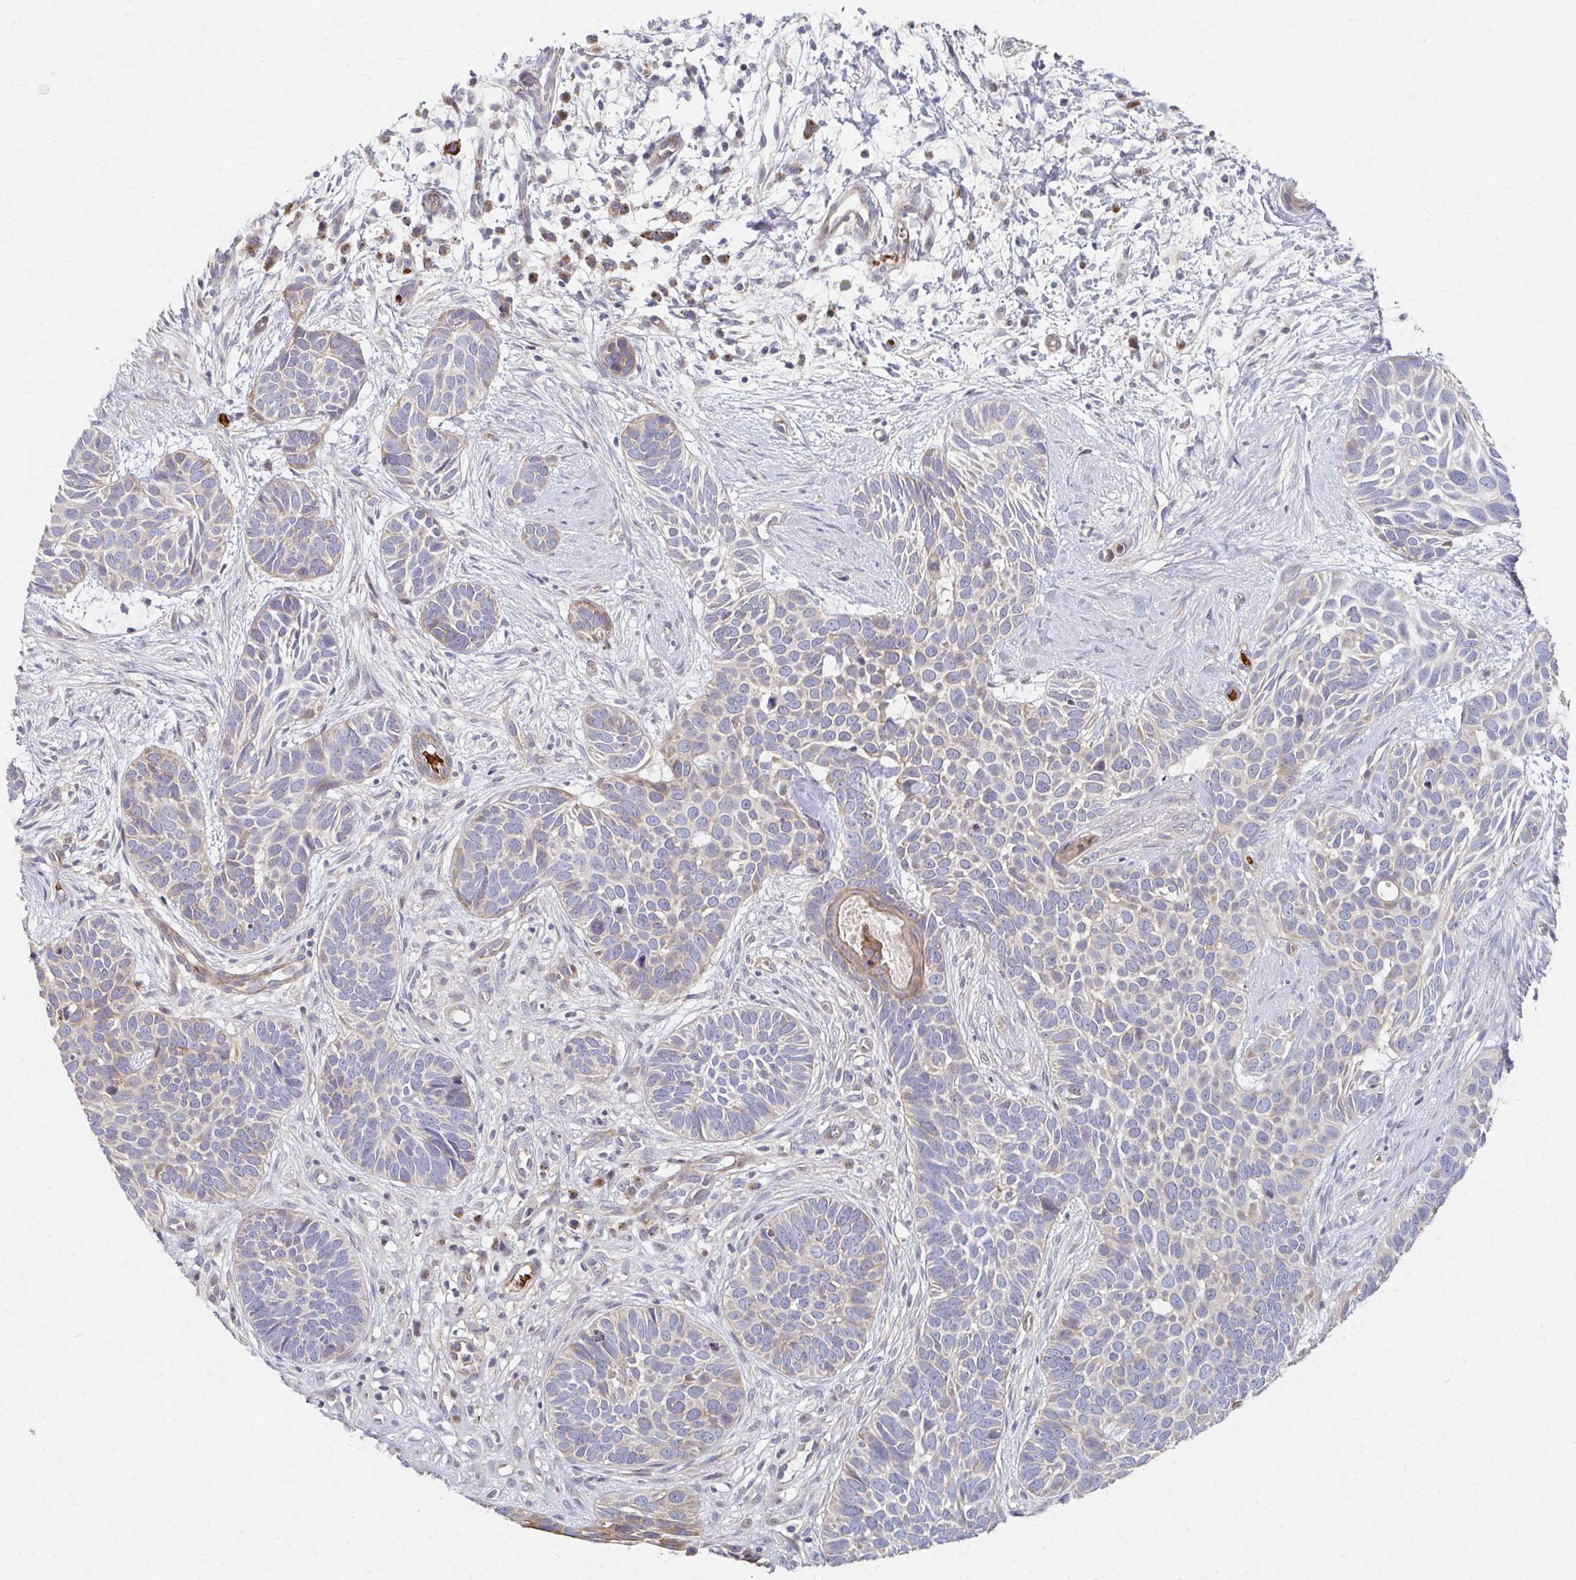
{"staining": {"intensity": "weak", "quantity": "<25%", "location": "cytoplasmic/membranous"}, "tissue": "skin cancer", "cell_type": "Tumor cells", "image_type": "cancer", "snomed": [{"axis": "morphology", "description": "Basal cell carcinoma"}, {"axis": "topography", "description": "Skin"}], "caption": "Immunohistochemical staining of skin cancer exhibits no significant staining in tumor cells.", "gene": "SKA2", "patient": {"sex": "male", "age": 69}}